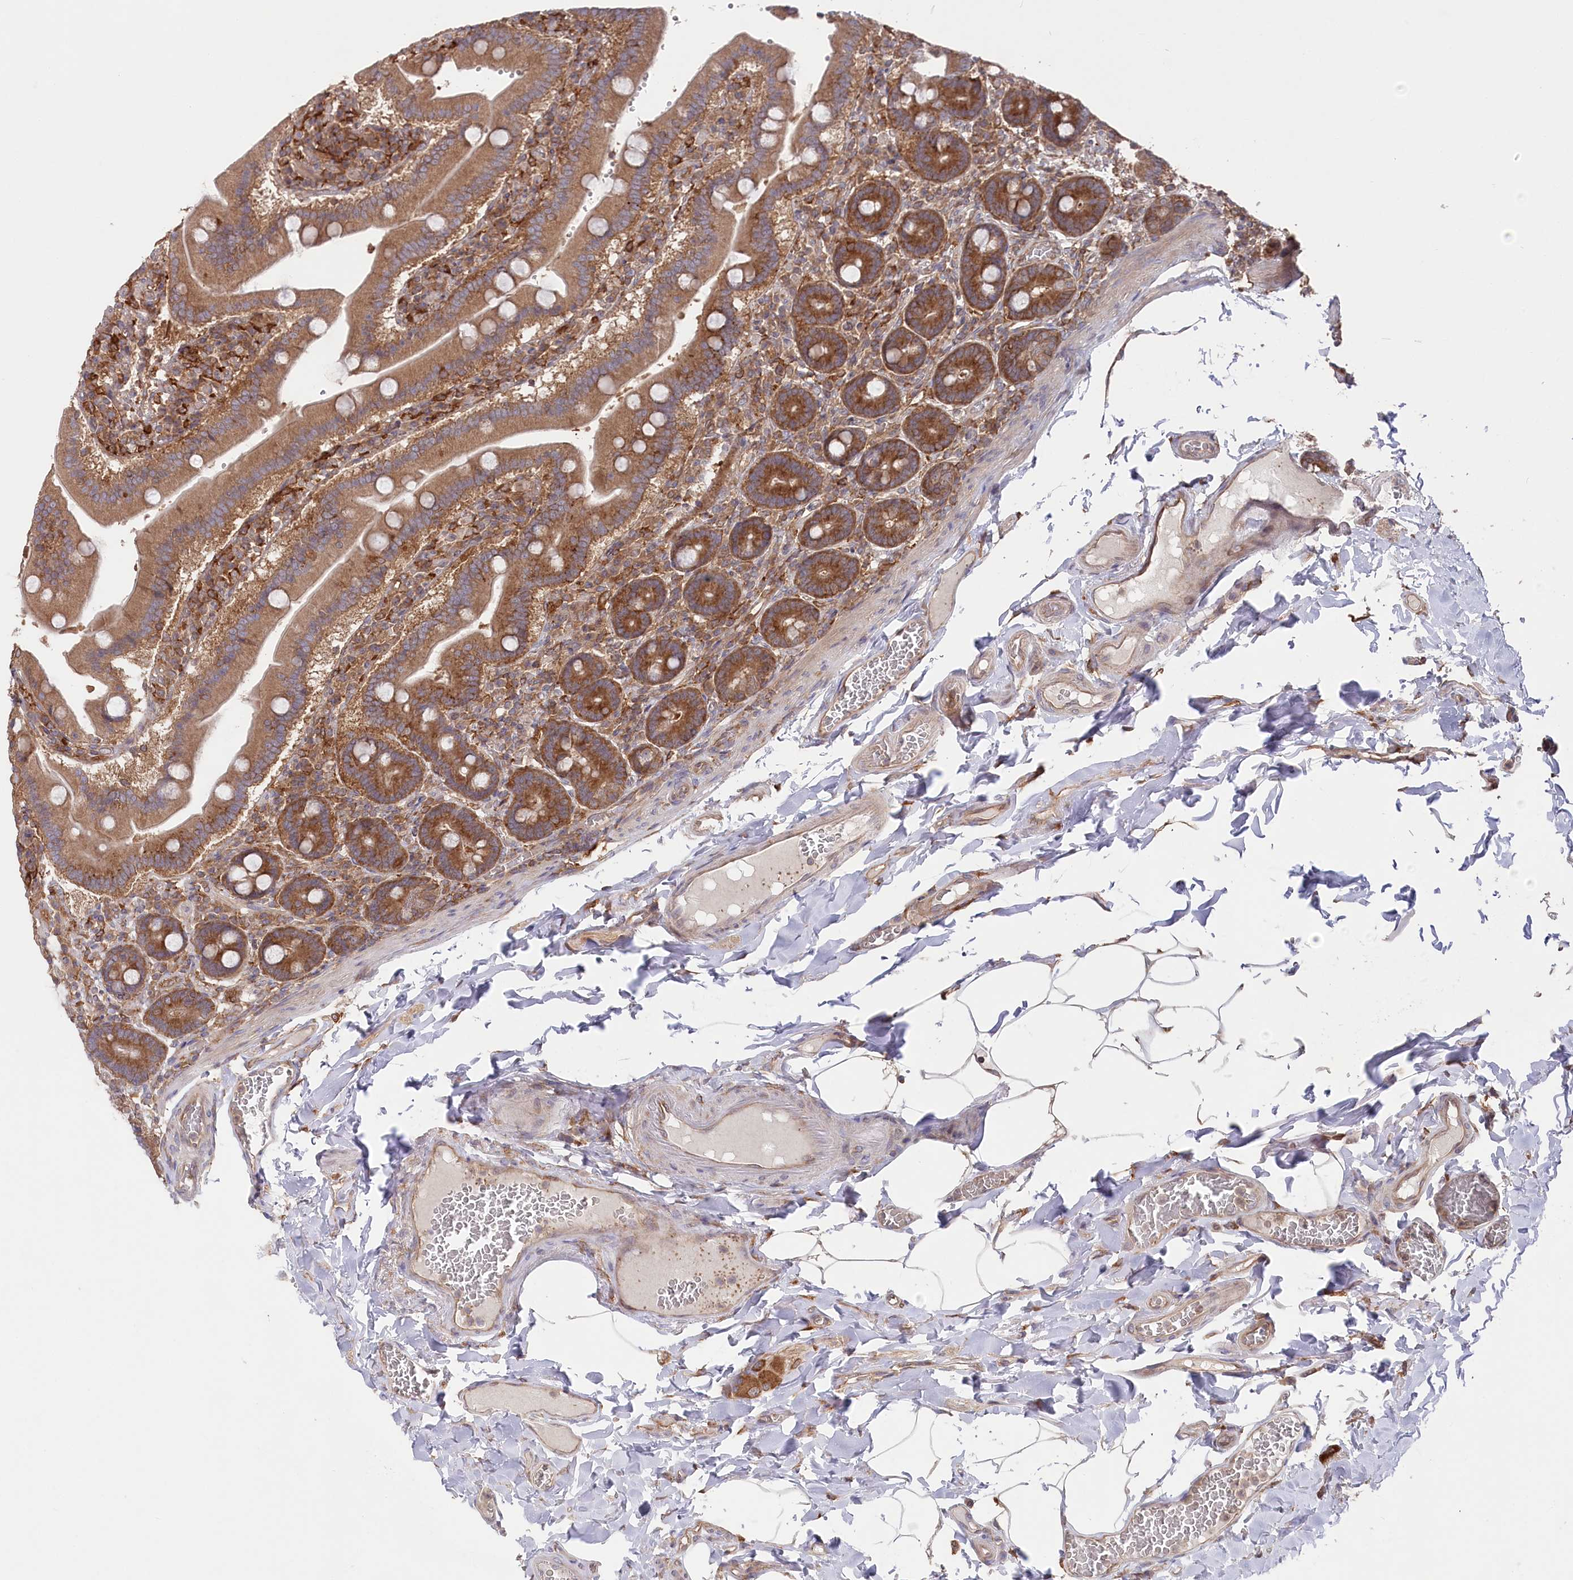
{"staining": {"intensity": "strong", "quantity": ">75%", "location": "cytoplasmic/membranous"}, "tissue": "duodenum", "cell_type": "Glandular cells", "image_type": "normal", "snomed": [{"axis": "morphology", "description": "Normal tissue, NOS"}, {"axis": "topography", "description": "Duodenum"}], "caption": "Immunohistochemical staining of normal human duodenum demonstrates >75% levels of strong cytoplasmic/membranous protein staining in approximately >75% of glandular cells. Using DAB (brown) and hematoxylin (blue) stains, captured at high magnification using brightfield microscopy.", "gene": "PPP1R21", "patient": {"sex": "female", "age": 62}}